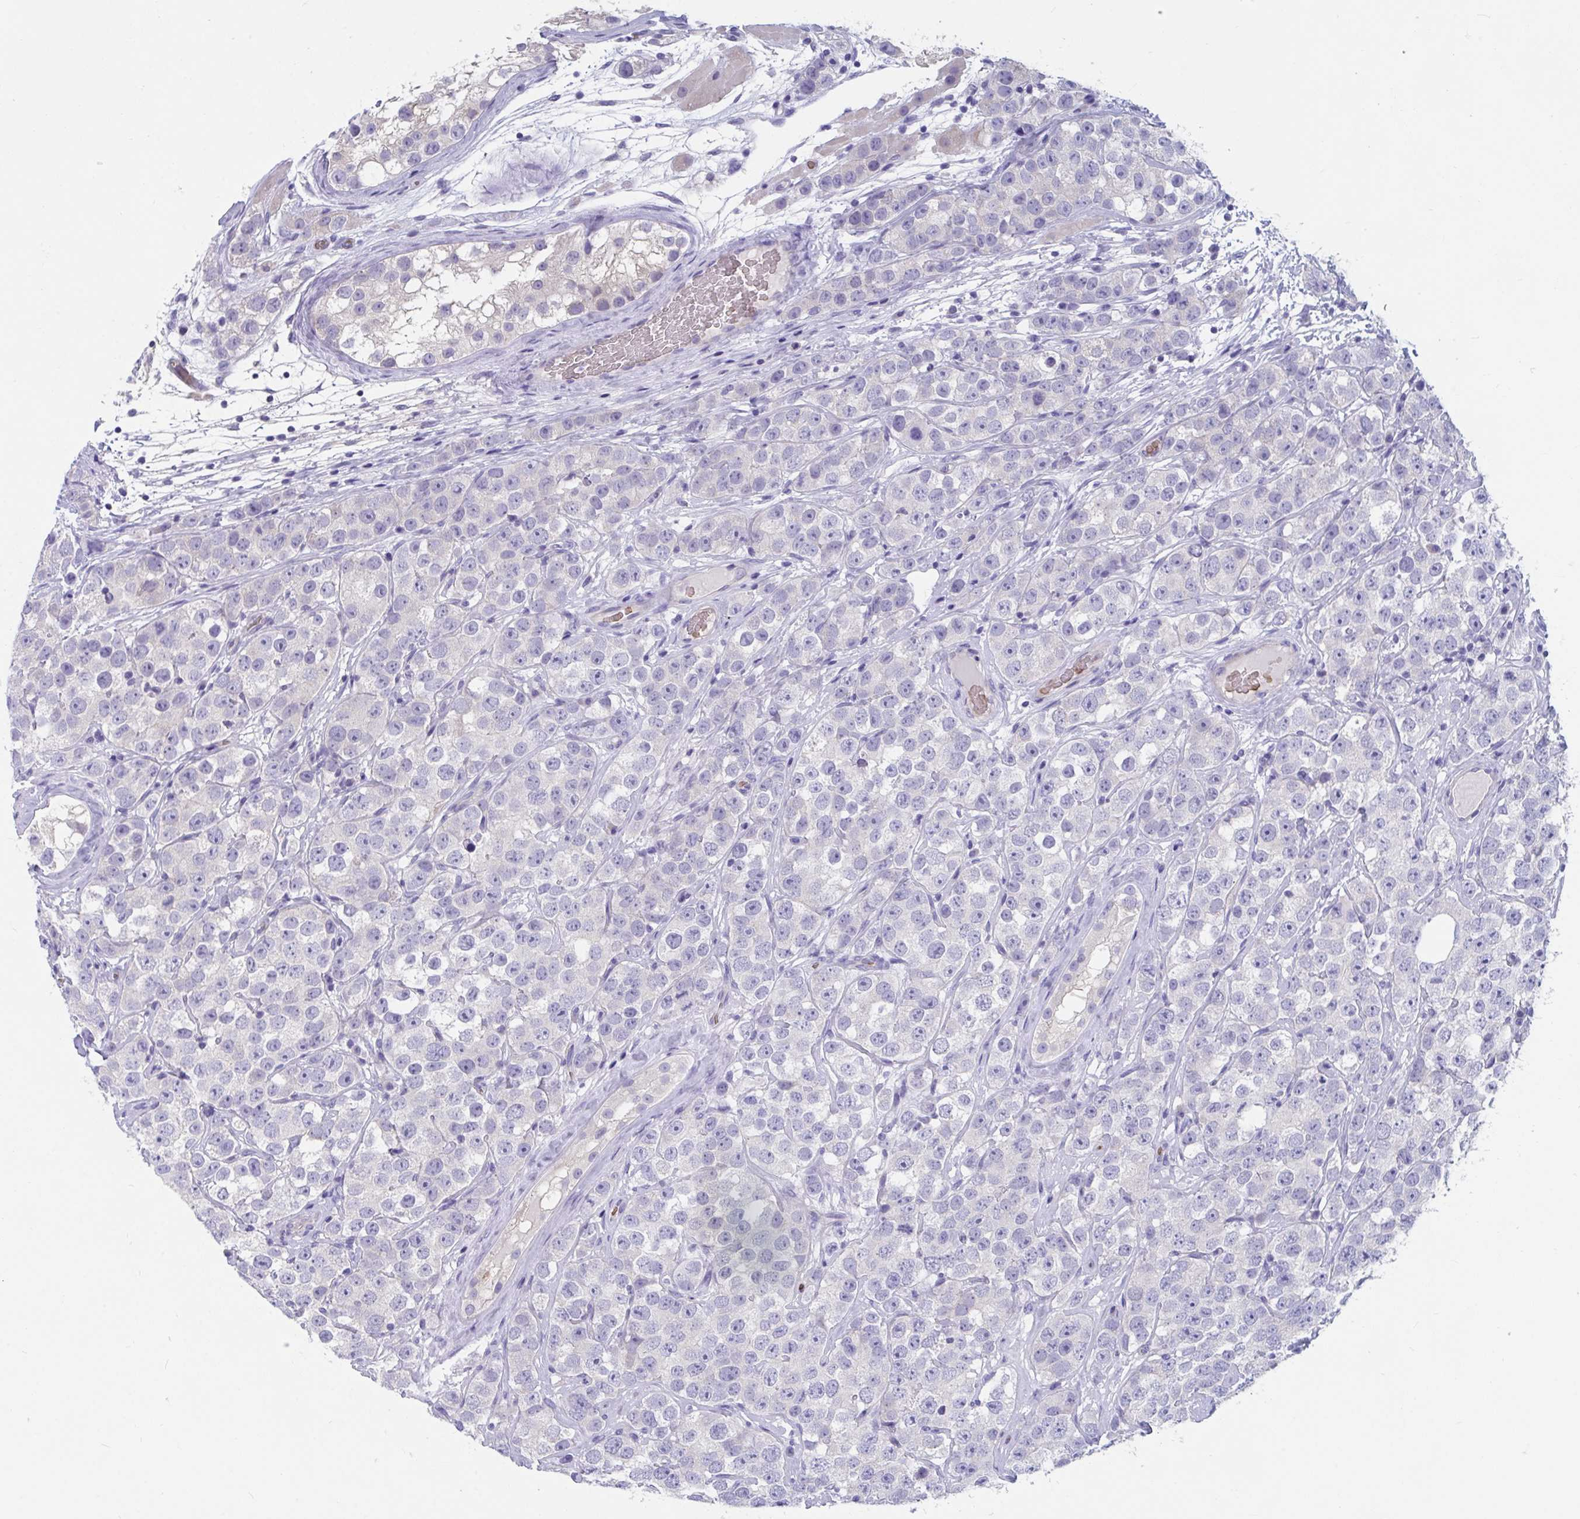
{"staining": {"intensity": "negative", "quantity": "none", "location": "none"}, "tissue": "testis cancer", "cell_type": "Tumor cells", "image_type": "cancer", "snomed": [{"axis": "morphology", "description": "Seminoma, NOS"}, {"axis": "topography", "description": "Testis"}], "caption": "Protein analysis of seminoma (testis) reveals no significant expression in tumor cells.", "gene": "TTC30B", "patient": {"sex": "male", "age": 28}}